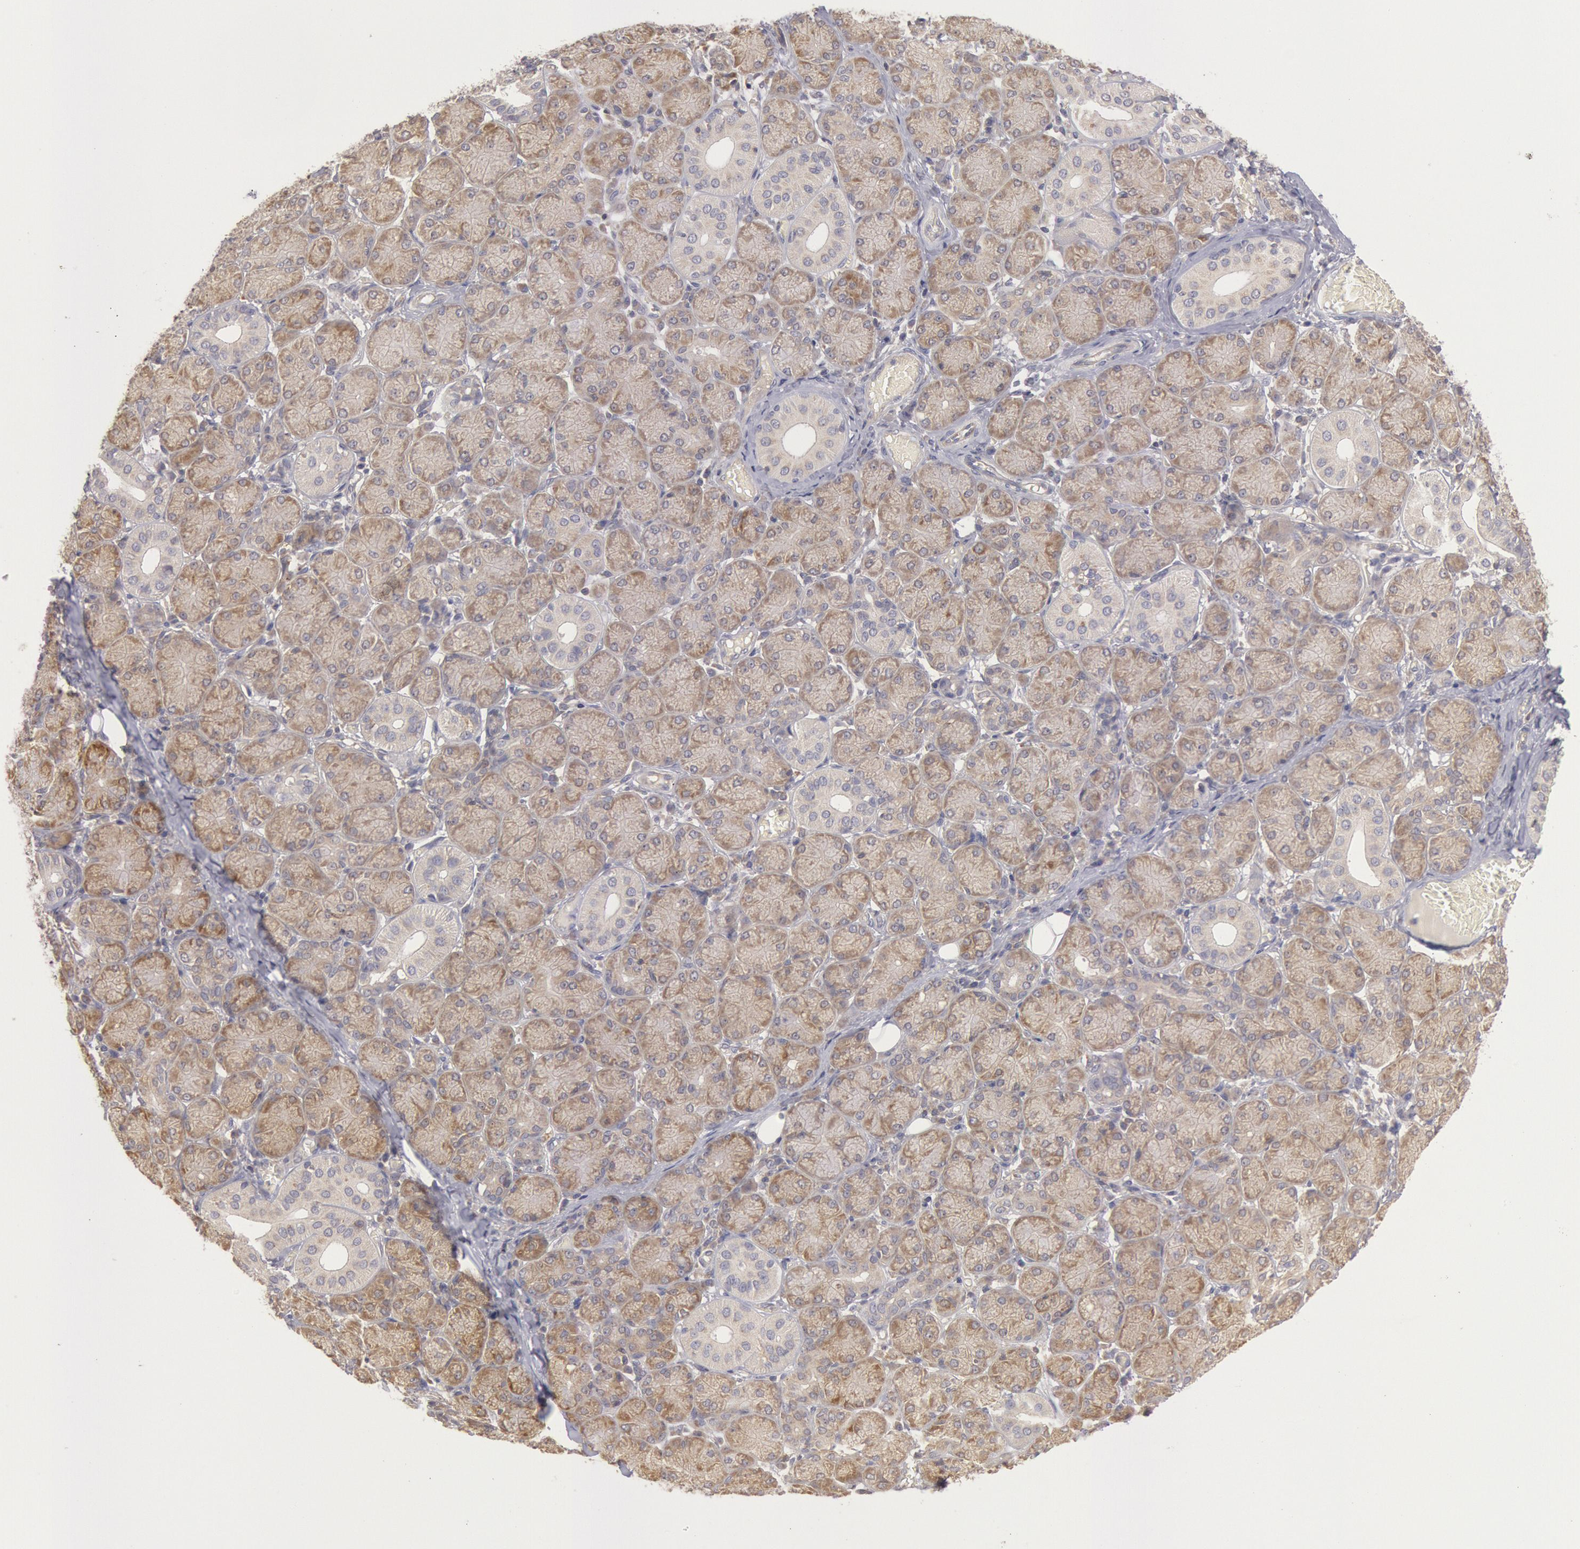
{"staining": {"intensity": "weak", "quantity": "25%-75%", "location": "cytoplasmic/membranous"}, "tissue": "salivary gland", "cell_type": "Glandular cells", "image_type": "normal", "snomed": [{"axis": "morphology", "description": "Normal tissue, NOS"}, {"axis": "topography", "description": "Salivary gland"}], "caption": "DAB immunohistochemical staining of unremarkable human salivary gland shows weak cytoplasmic/membranous protein staining in approximately 25%-75% of glandular cells.", "gene": "PIK3R1", "patient": {"sex": "female", "age": 24}}